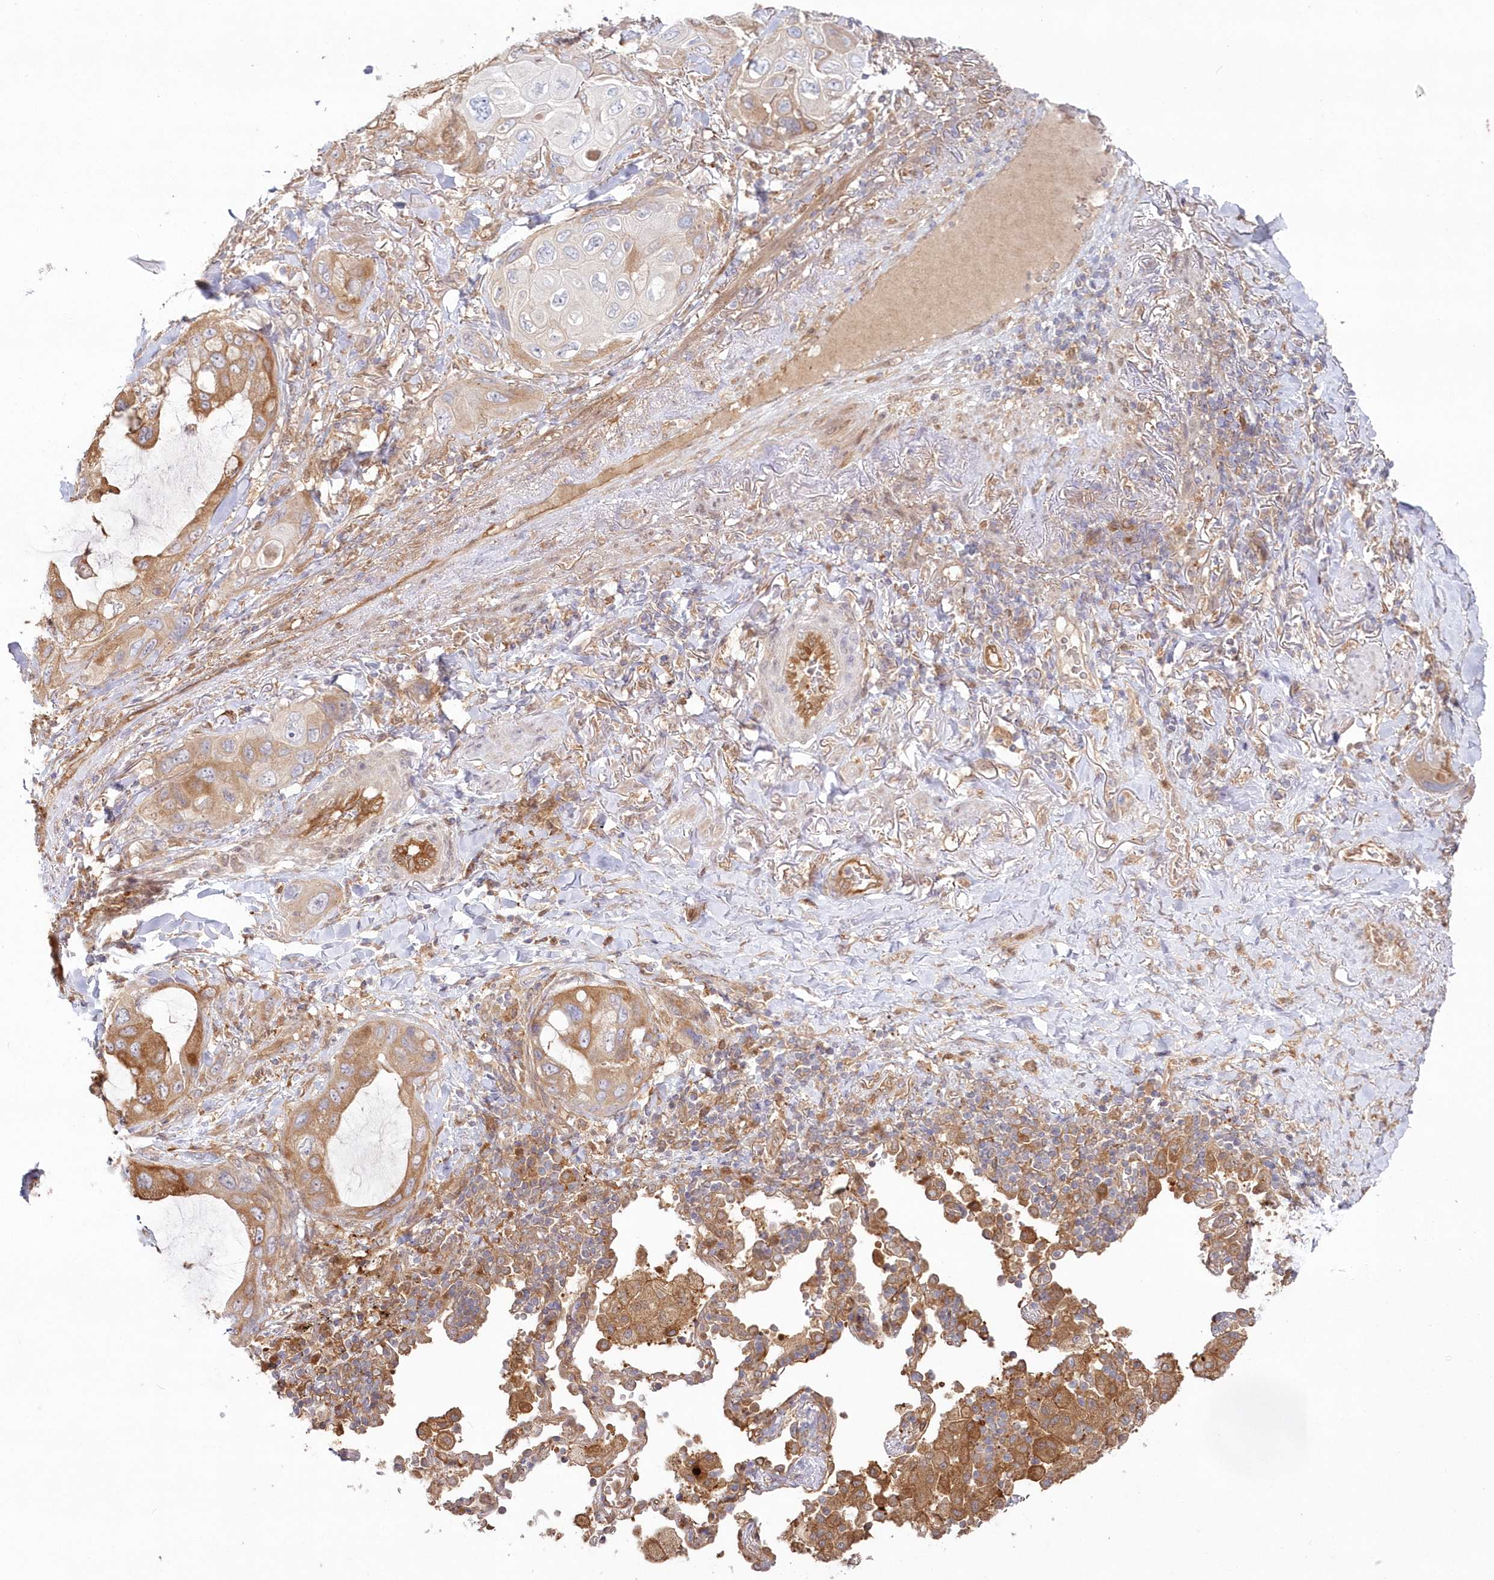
{"staining": {"intensity": "moderate", "quantity": "25%-75%", "location": "cytoplasmic/membranous"}, "tissue": "lung cancer", "cell_type": "Tumor cells", "image_type": "cancer", "snomed": [{"axis": "morphology", "description": "Squamous cell carcinoma, NOS"}, {"axis": "topography", "description": "Lung"}], "caption": "Protein expression analysis of human lung cancer reveals moderate cytoplasmic/membranous expression in about 25%-75% of tumor cells. The staining is performed using DAB brown chromogen to label protein expression. The nuclei are counter-stained blue using hematoxylin.", "gene": "GBE1", "patient": {"sex": "female", "age": 73}}